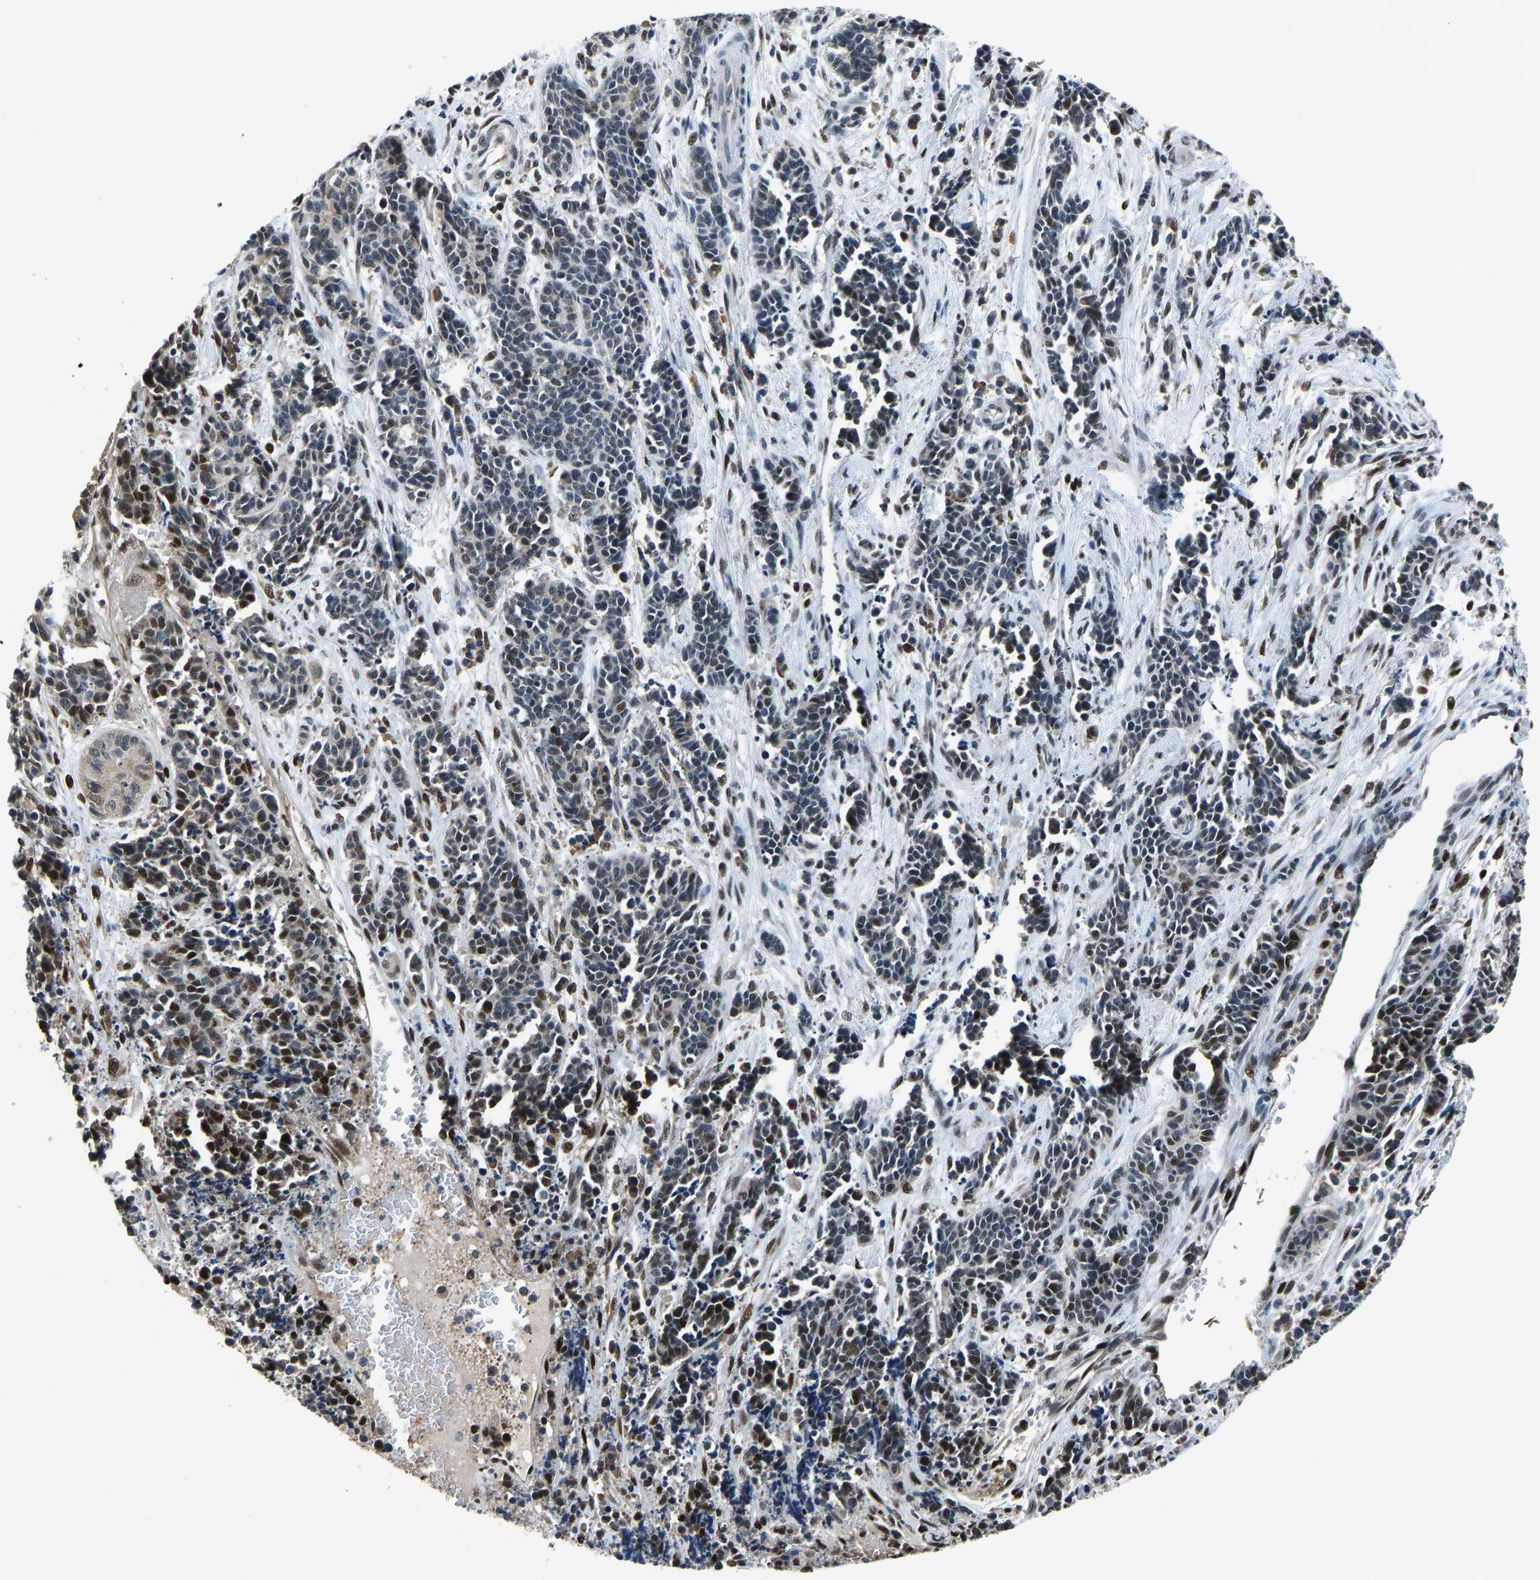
{"staining": {"intensity": "strong", "quantity": "<25%", "location": "nuclear"}, "tissue": "cervical cancer", "cell_type": "Tumor cells", "image_type": "cancer", "snomed": [{"axis": "morphology", "description": "Squamous cell carcinoma, NOS"}, {"axis": "topography", "description": "Cervix"}], "caption": "A high-resolution image shows immunohistochemistry (IHC) staining of cervical cancer, which shows strong nuclear staining in about <25% of tumor cells.", "gene": "FOS", "patient": {"sex": "female", "age": 35}}